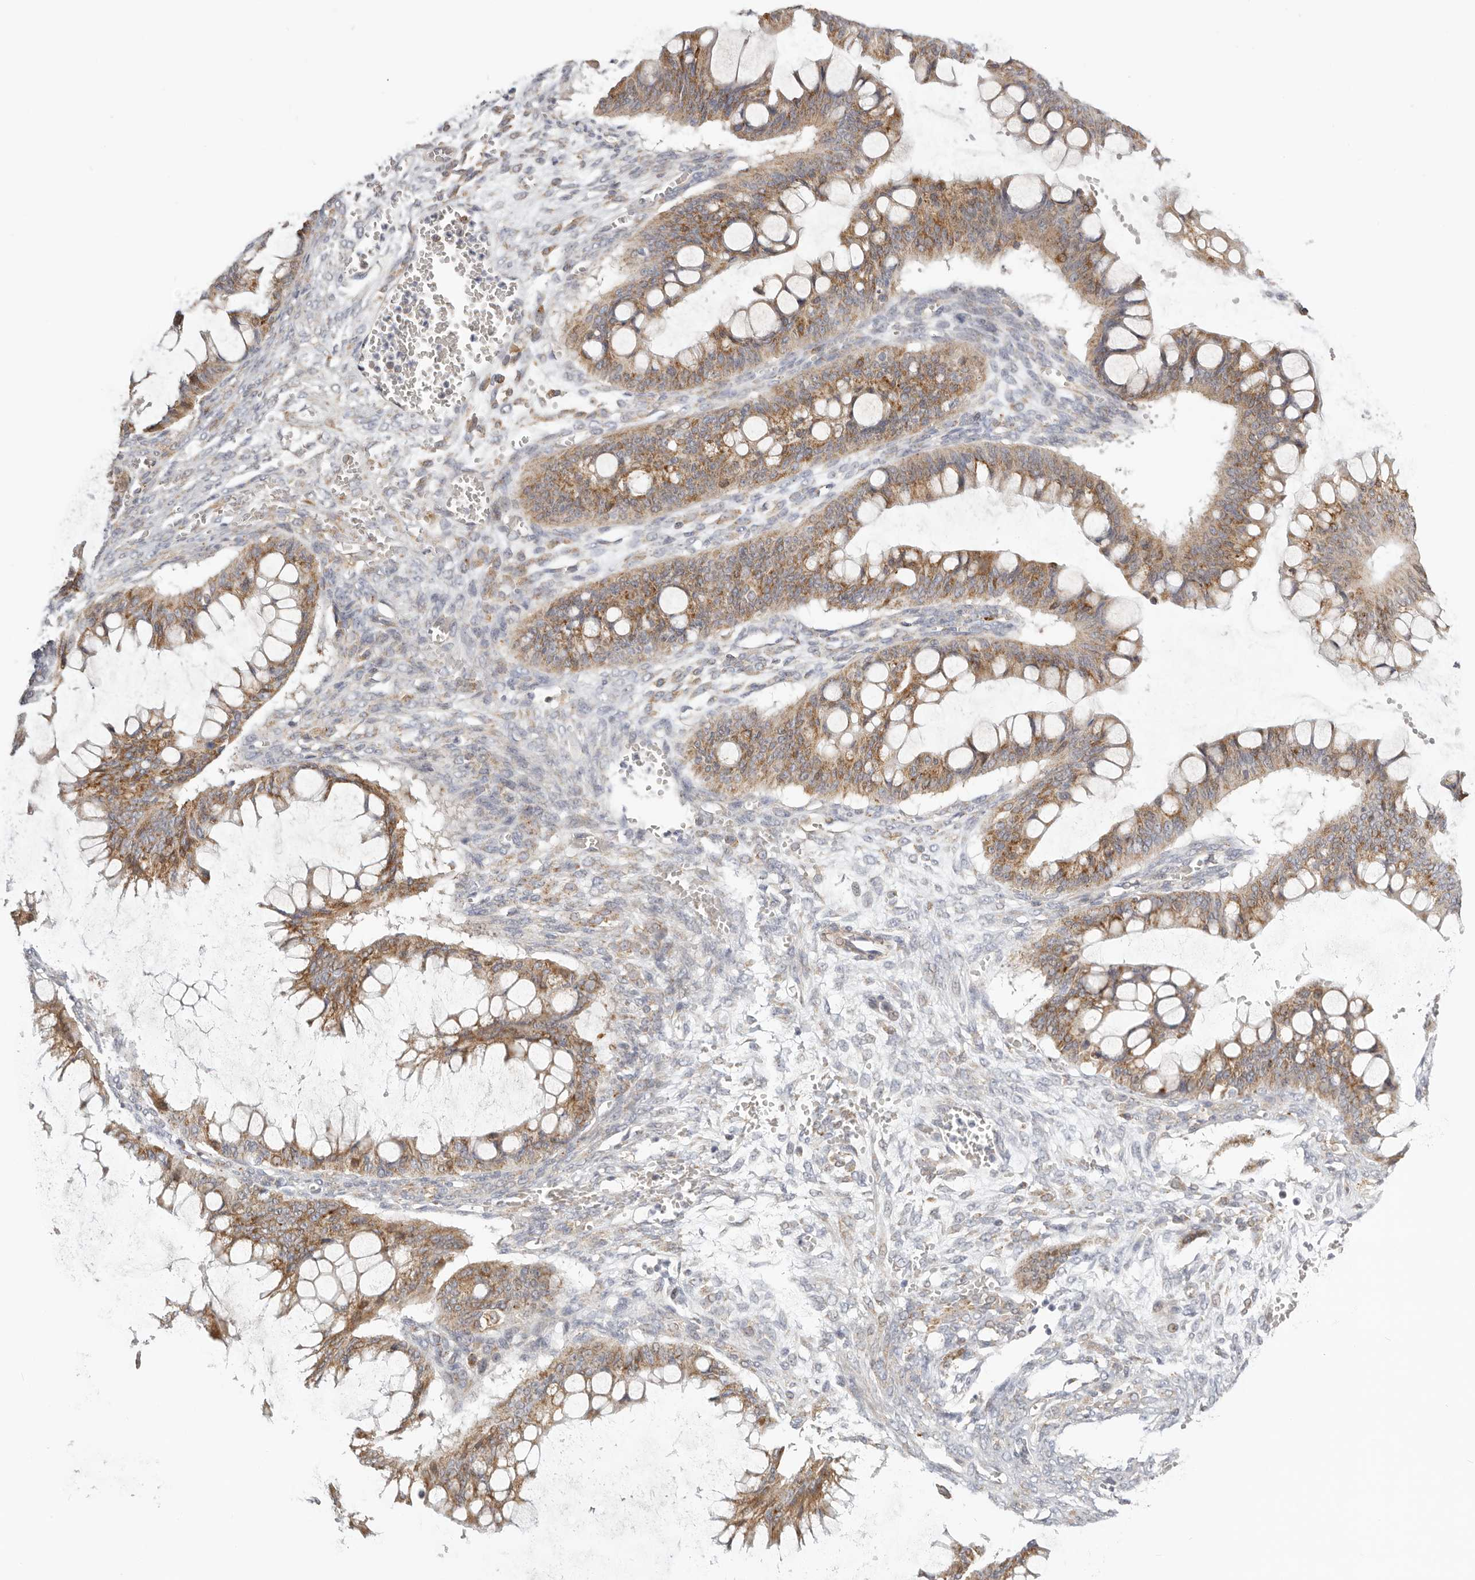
{"staining": {"intensity": "moderate", "quantity": ">75%", "location": "cytoplasmic/membranous"}, "tissue": "ovarian cancer", "cell_type": "Tumor cells", "image_type": "cancer", "snomed": [{"axis": "morphology", "description": "Cystadenocarcinoma, mucinous, NOS"}, {"axis": "topography", "description": "Ovary"}], "caption": "The micrograph reveals staining of mucinous cystadenocarcinoma (ovarian), revealing moderate cytoplasmic/membranous protein positivity (brown color) within tumor cells. The protein of interest is shown in brown color, while the nuclei are stained blue.", "gene": "IL32", "patient": {"sex": "female", "age": 73}}